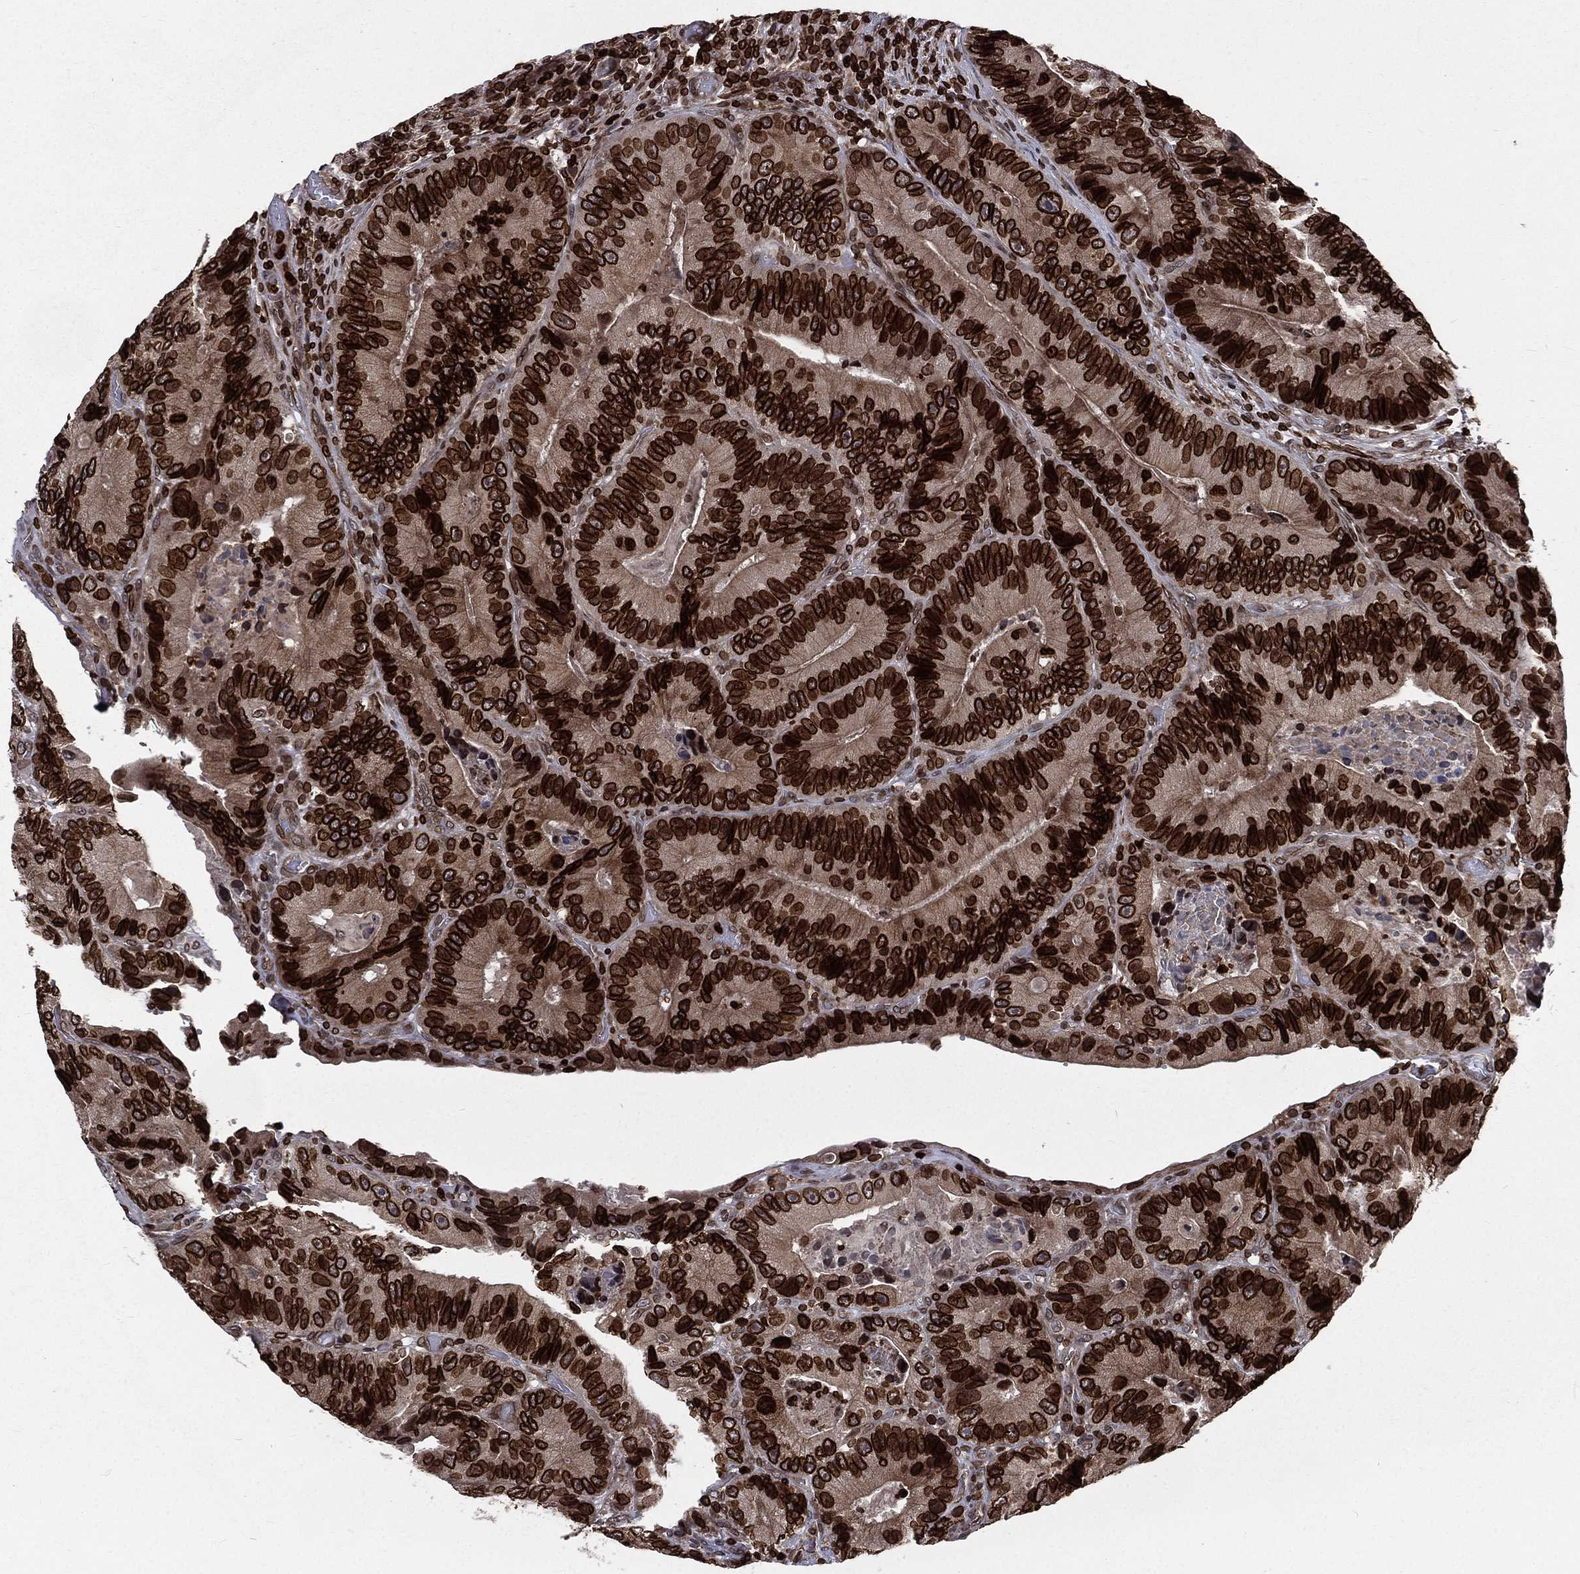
{"staining": {"intensity": "strong", "quantity": ">75%", "location": "cytoplasmic/membranous,nuclear"}, "tissue": "colorectal cancer", "cell_type": "Tumor cells", "image_type": "cancer", "snomed": [{"axis": "morphology", "description": "Adenocarcinoma, NOS"}, {"axis": "topography", "description": "Colon"}], "caption": "Protein expression analysis of human colorectal adenocarcinoma reveals strong cytoplasmic/membranous and nuclear positivity in approximately >75% of tumor cells.", "gene": "LBR", "patient": {"sex": "female", "age": 86}}